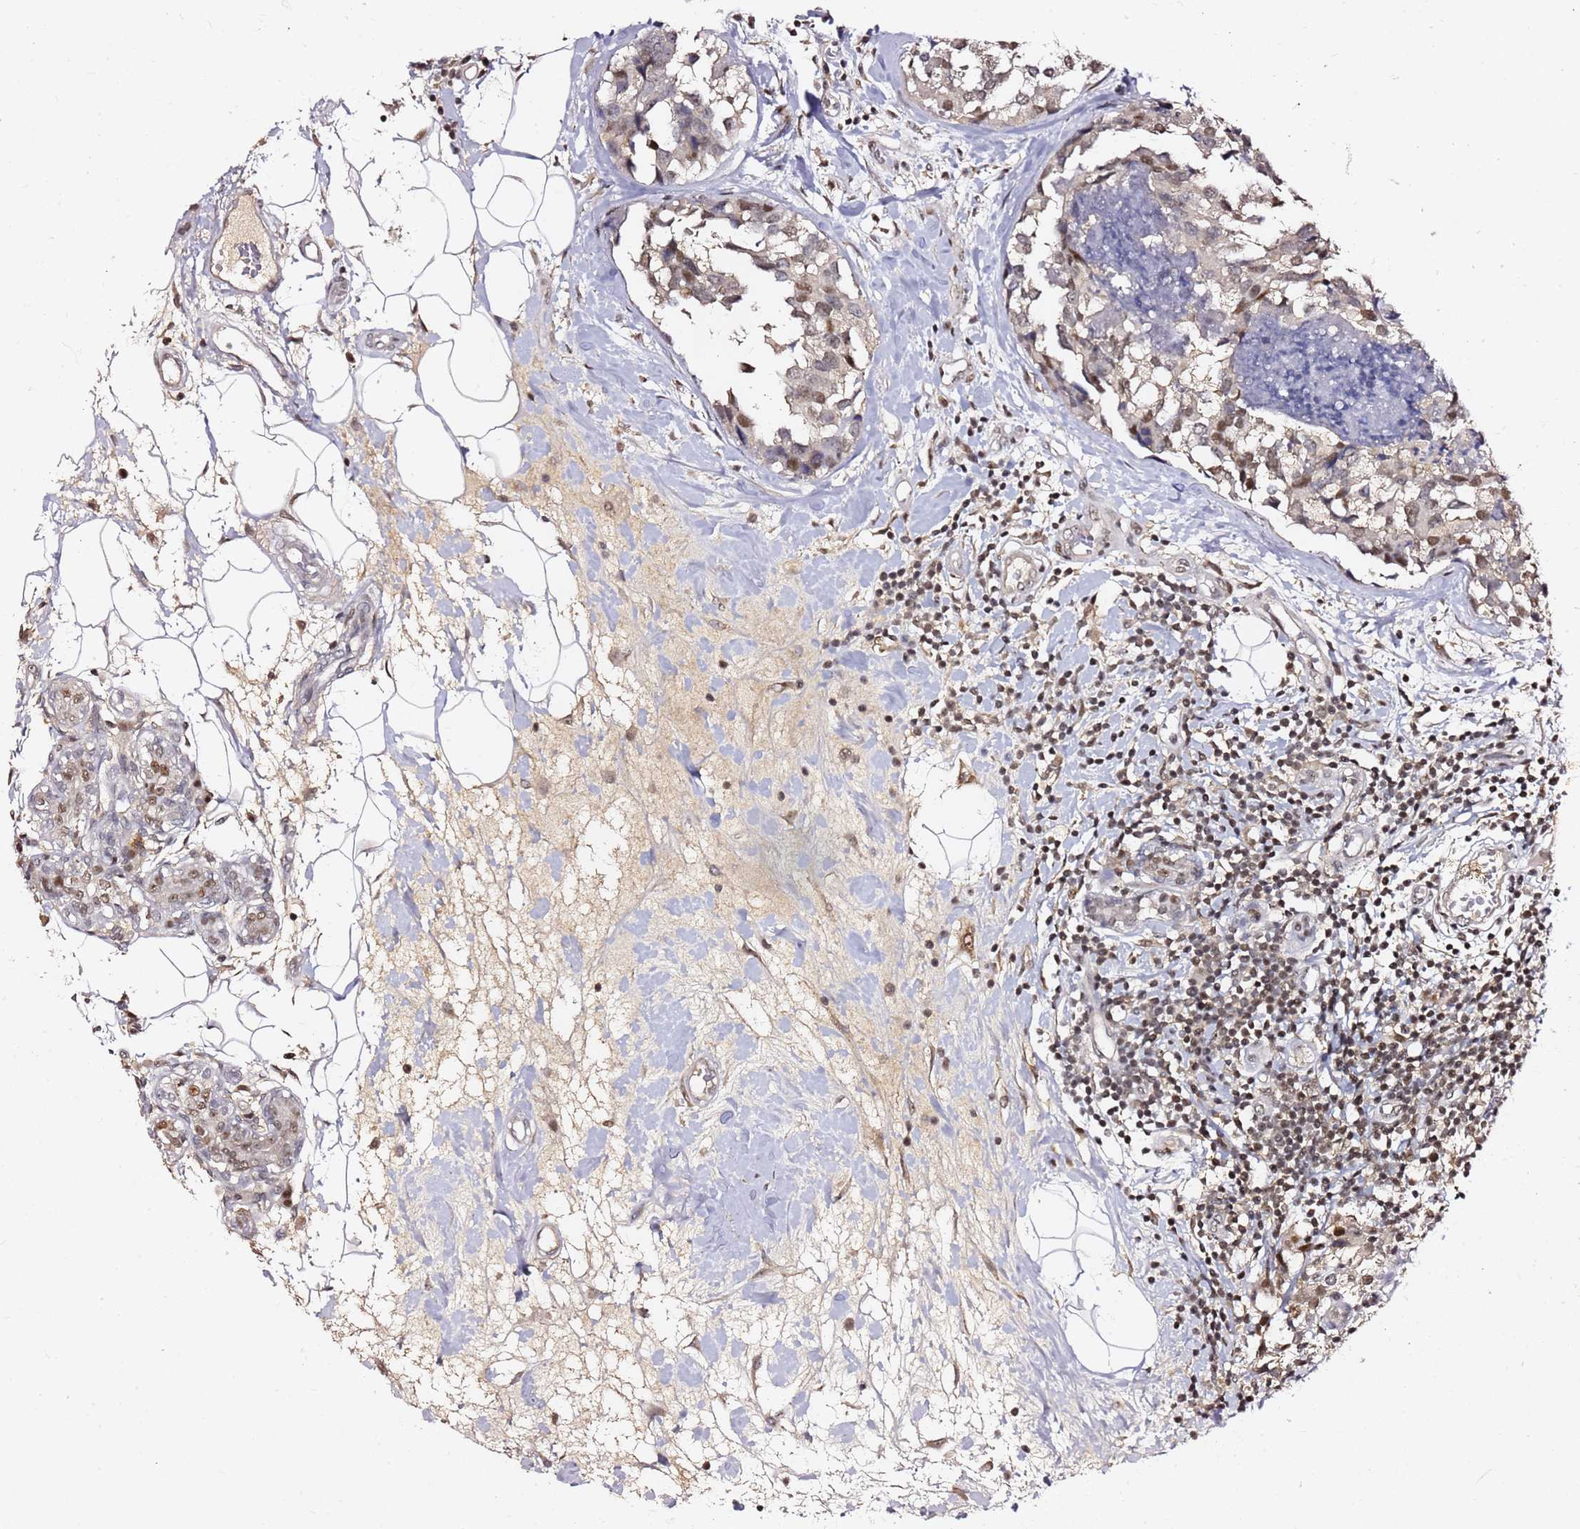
{"staining": {"intensity": "moderate", "quantity": "<25%", "location": "nuclear"}, "tissue": "breast cancer", "cell_type": "Tumor cells", "image_type": "cancer", "snomed": [{"axis": "morphology", "description": "Lobular carcinoma"}, {"axis": "topography", "description": "Breast"}], "caption": "High-power microscopy captured an immunohistochemistry (IHC) image of breast lobular carcinoma, revealing moderate nuclear positivity in about <25% of tumor cells. (brown staining indicates protein expression, while blue staining denotes nuclei).", "gene": "FCF1", "patient": {"sex": "female", "age": 59}}